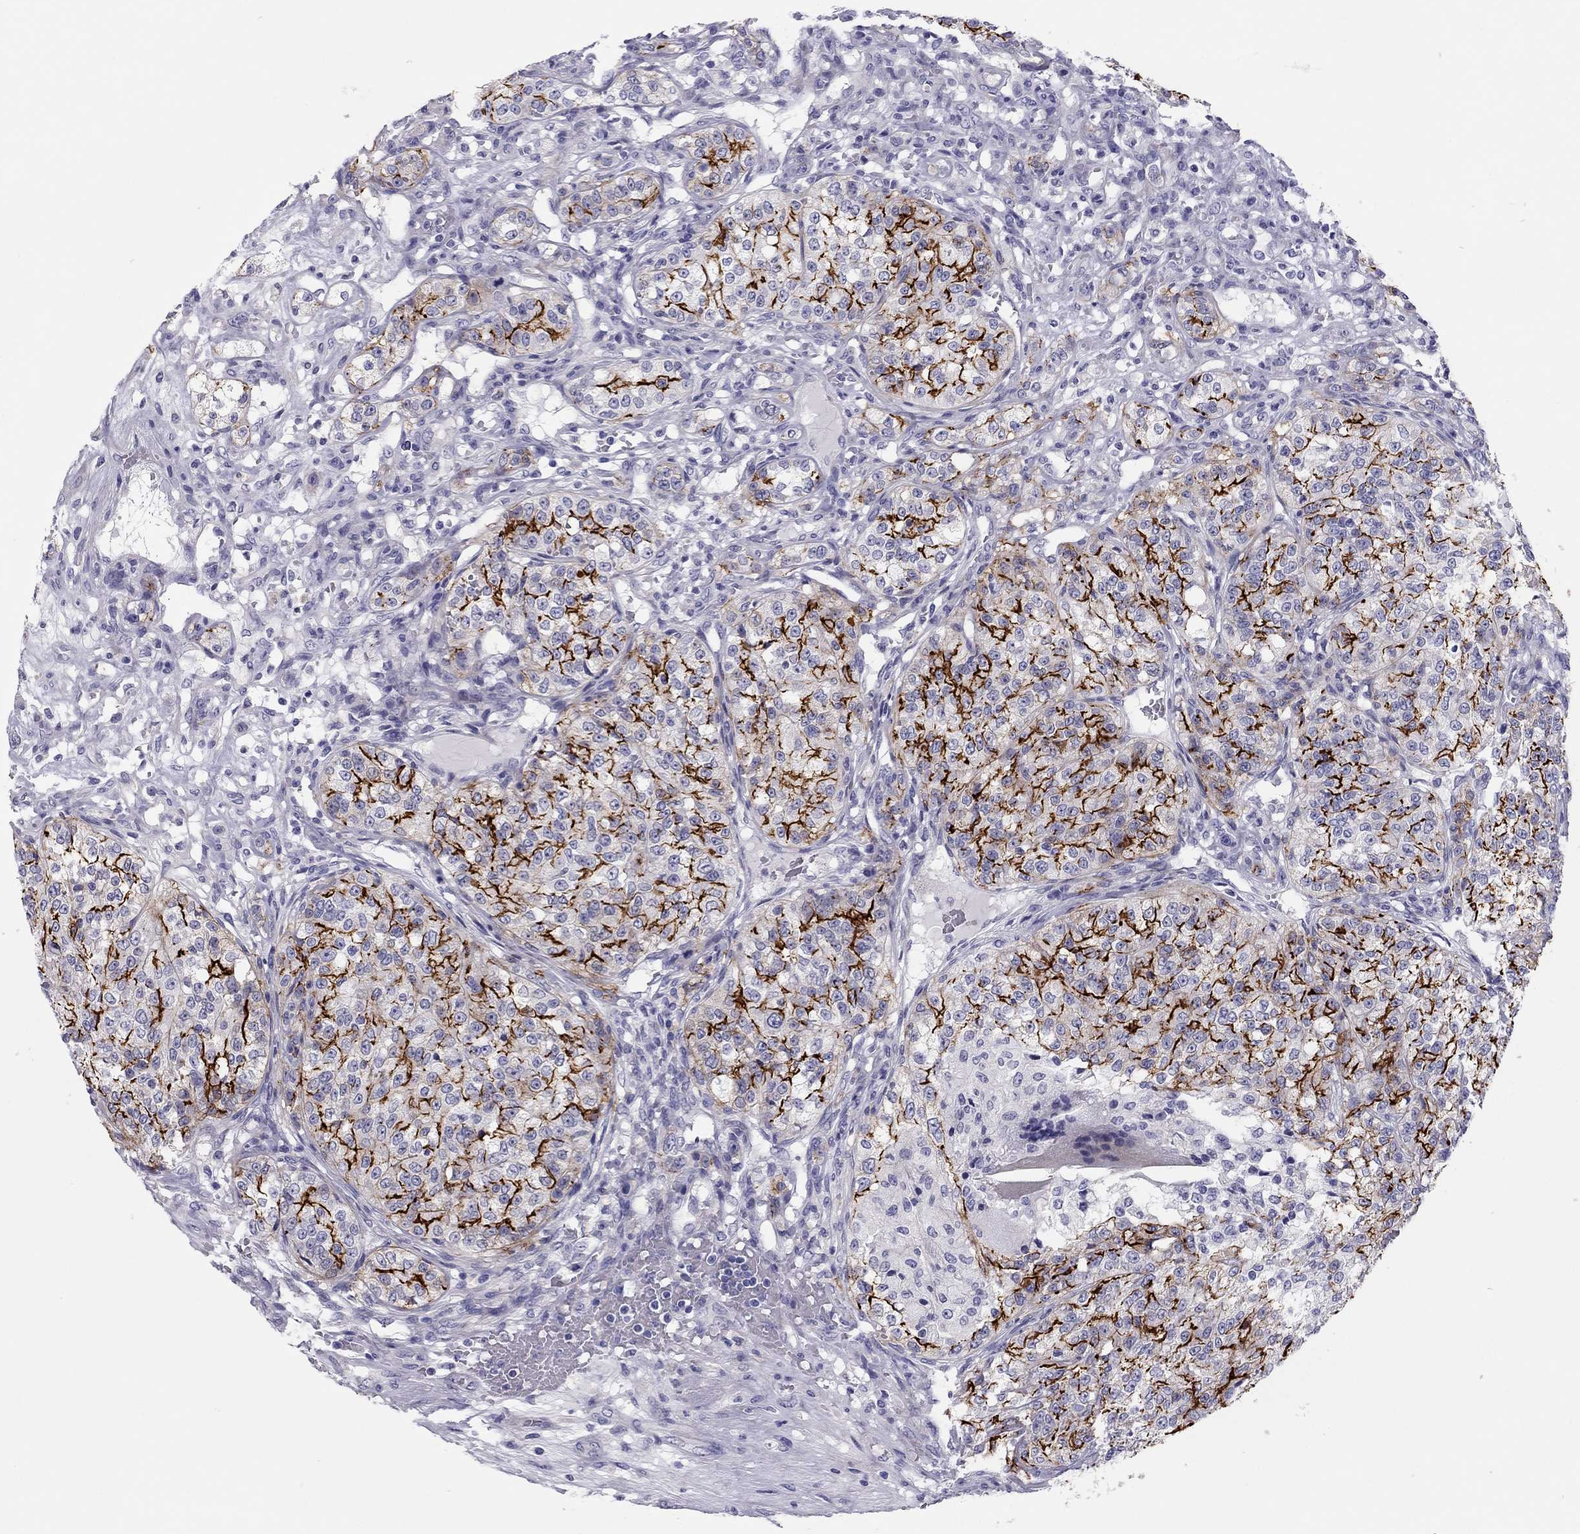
{"staining": {"intensity": "strong", "quantity": "25%-75%", "location": "cytoplasmic/membranous"}, "tissue": "renal cancer", "cell_type": "Tumor cells", "image_type": "cancer", "snomed": [{"axis": "morphology", "description": "Adenocarcinoma, NOS"}, {"axis": "topography", "description": "Kidney"}], "caption": "Immunohistochemistry (IHC) of human adenocarcinoma (renal) exhibits high levels of strong cytoplasmic/membranous positivity in approximately 25%-75% of tumor cells.", "gene": "SCARB1", "patient": {"sex": "female", "age": 63}}